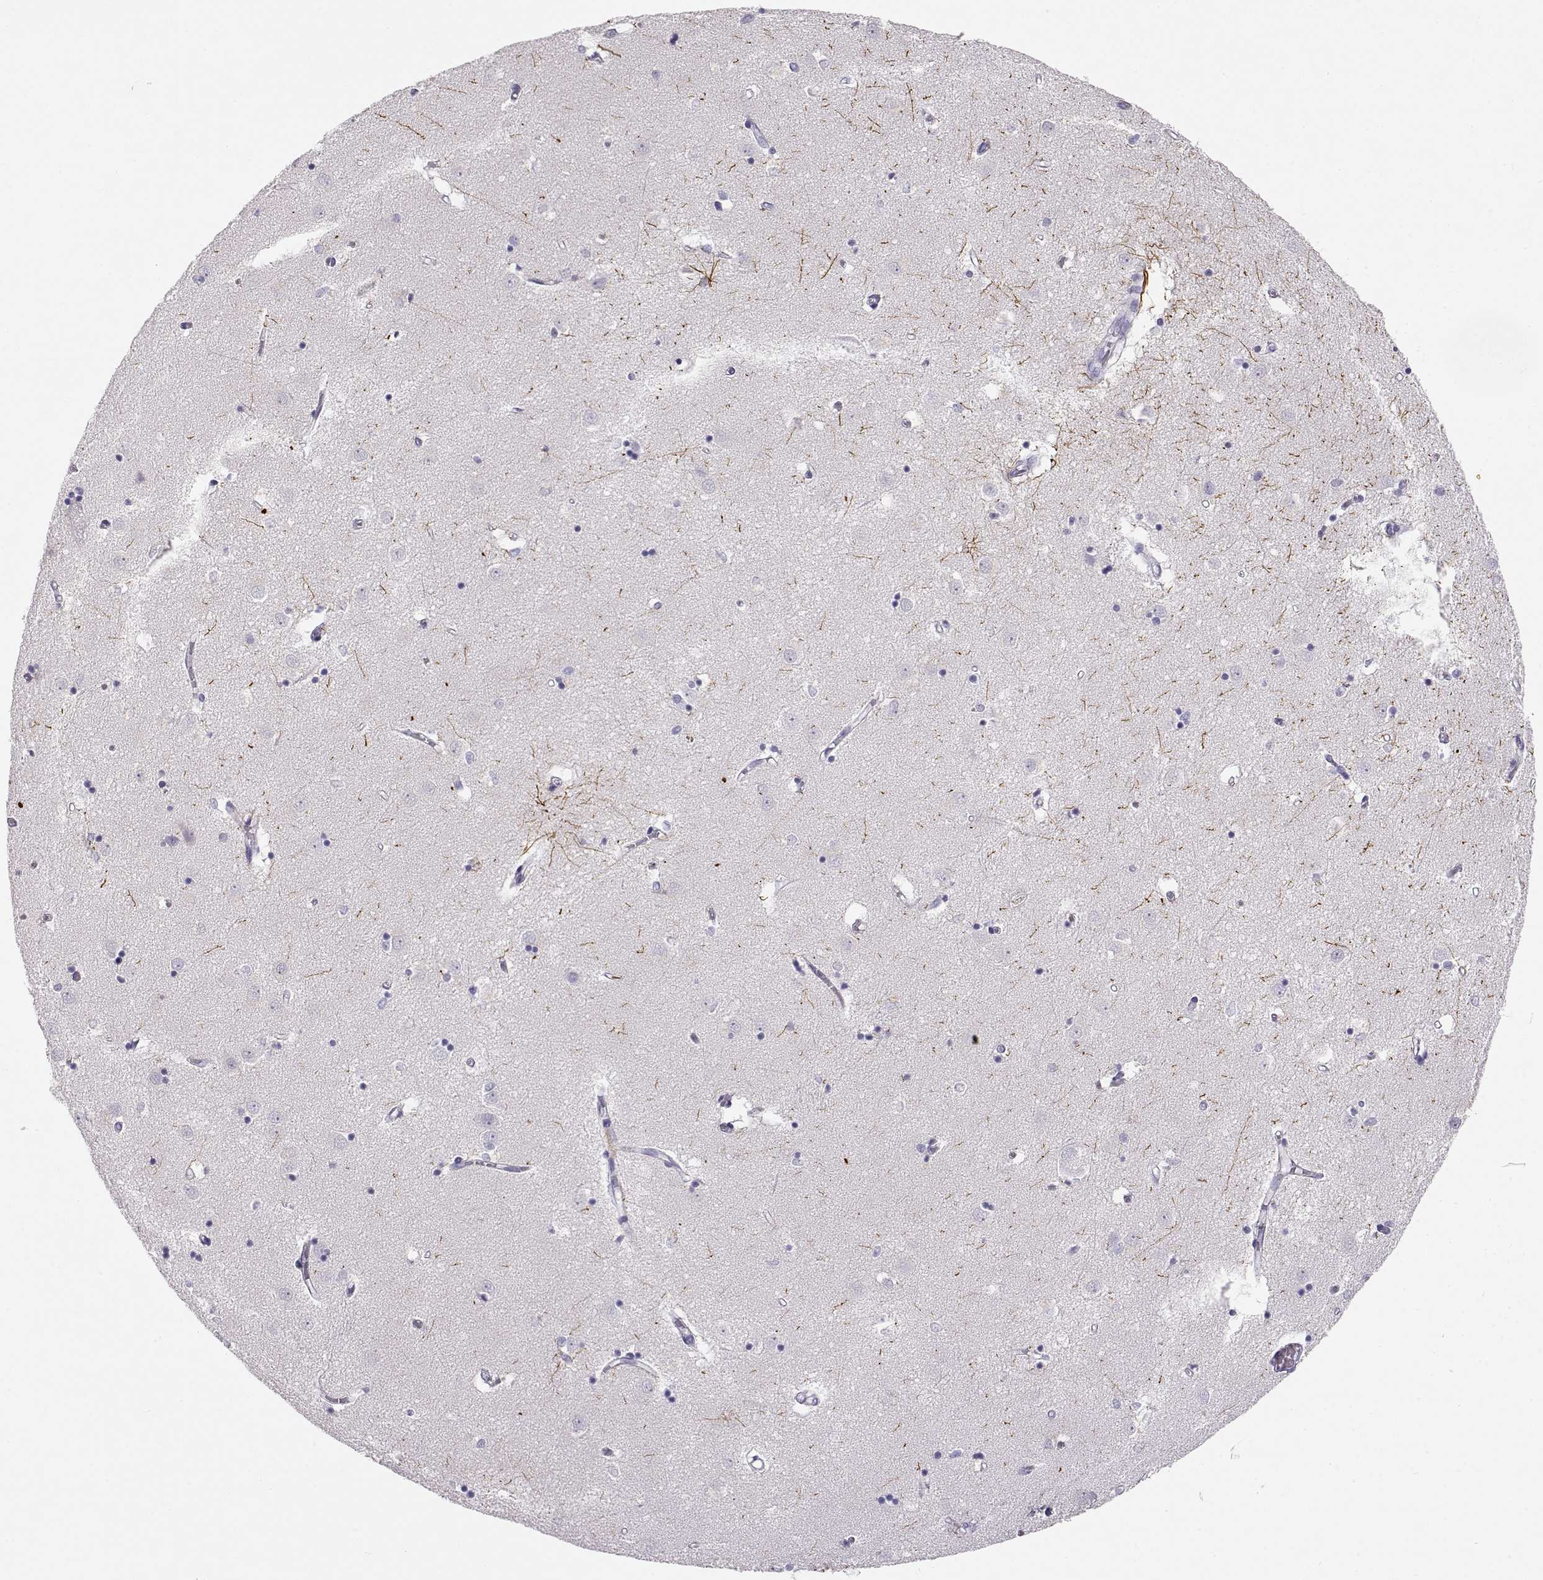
{"staining": {"intensity": "negative", "quantity": "none", "location": "none"}, "tissue": "caudate", "cell_type": "Glial cells", "image_type": "normal", "snomed": [{"axis": "morphology", "description": "Normal tissue, NOS"}, {"axis": "topography", "description": "Lateral ventricle wall"}], "caption": "Immunohistochemical staining of unremarkable human caudate reveals no significant staining in glial cells. (DAB (3,3'-diaminobenzidine) immunohistochemistry with hematoxylin counter stain).", "gene": "OPN5", "patient": {"sex": "male", "age": 54}}